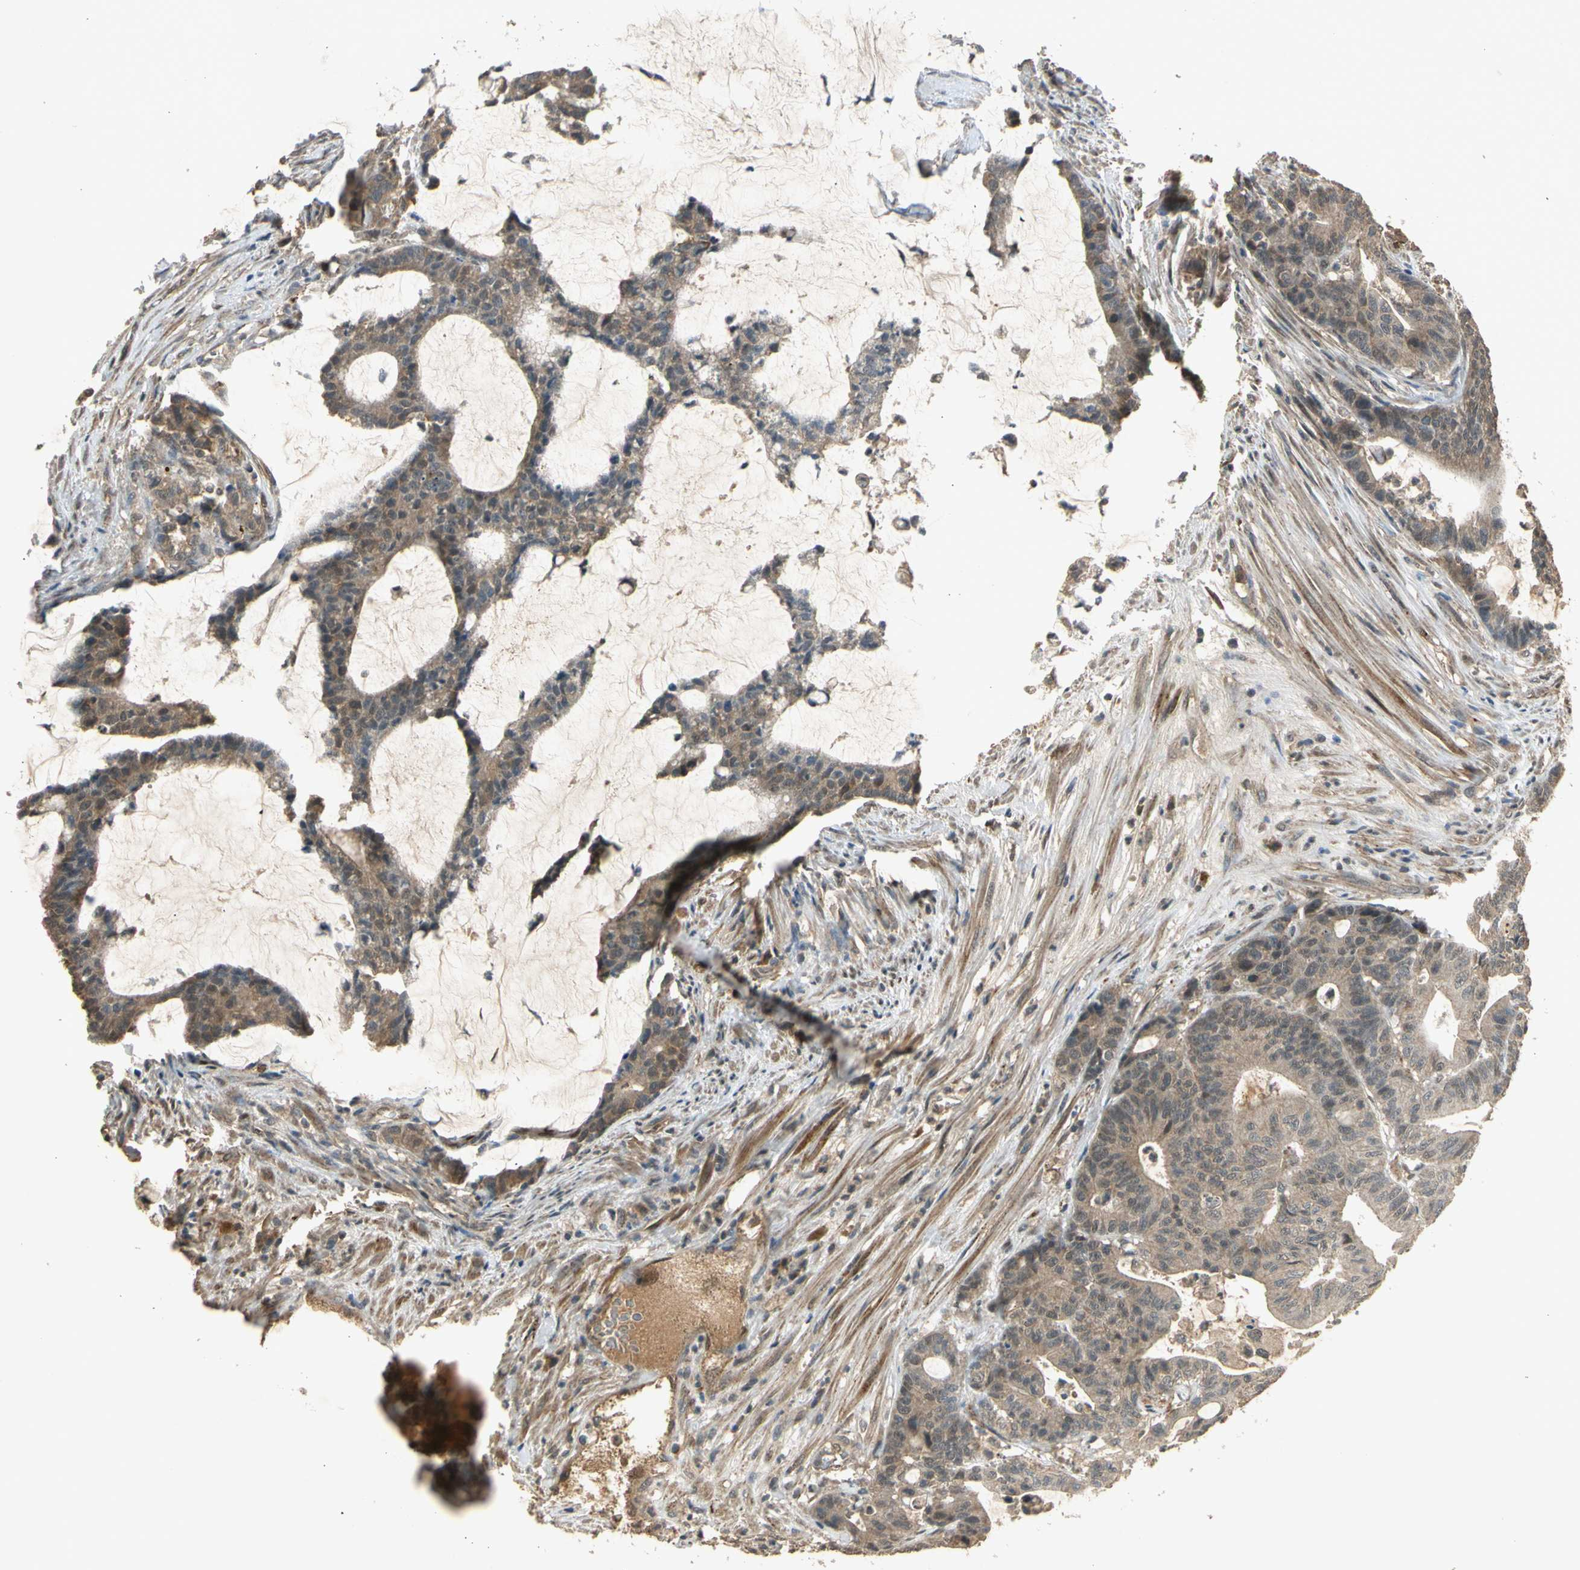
{"staining": {"intensity": "weak", "quantity": ">75%", "location": "cytoplasmic/membranous"}, "tissue": "colorectal cancer", "cell_type": "Tumor cells", "image_type": "cancer", "snomed": [{"axis": "morphology", "description": "Adenocarcinoma, NOS"}, {"axis": "topography", "description": "Colon"}], "caption": "Colorectal cancer (adenocarcinoma) stained with a brown dye reveals weak cytoplasmic/membranous positive positivity in about >75% of tumor cells.", "gene": "GMEB2", "patient": {"sex": "female", "age": 84}}